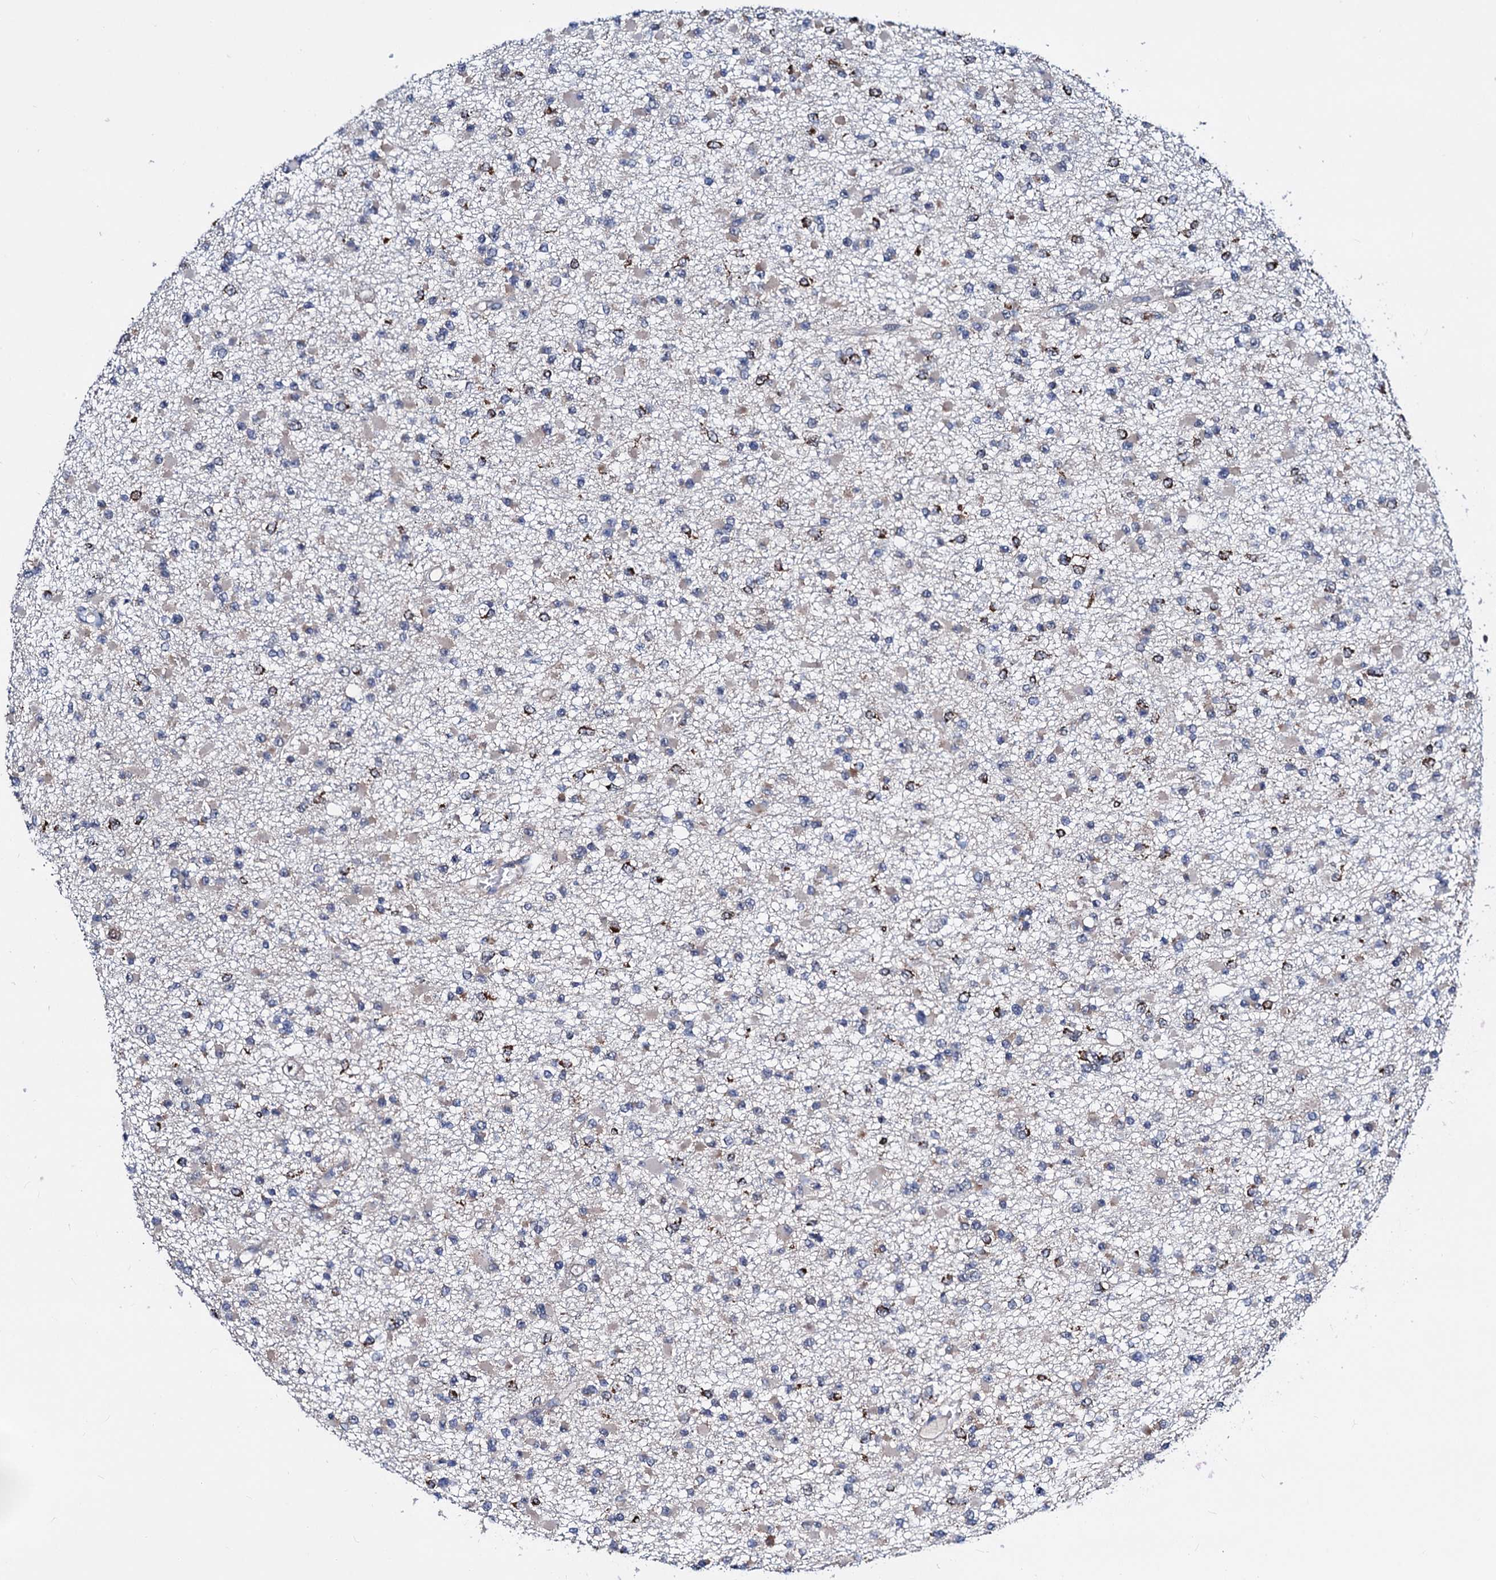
{"staining": {"intensity": "moderate", "quantity": "<25%", "location": "cytoplasmic/membranous"}, "tissue": "glioma", "cell_type": "Tumor cells", "image_type": "cancer", "snomed": [{"axis": "morphology", "description": "Glioma, malignant, Low grade"}, {"axis": "topography", "description": "Brain"}], "caption": "DAB immunohistochemical staining of malignant glioma (low-grade) shows moderate cytoplasmic/membranous protein staining in about <25% of tumor cells.", "gene": "COA4", "patient": {"sex": "female", "age": 22}}